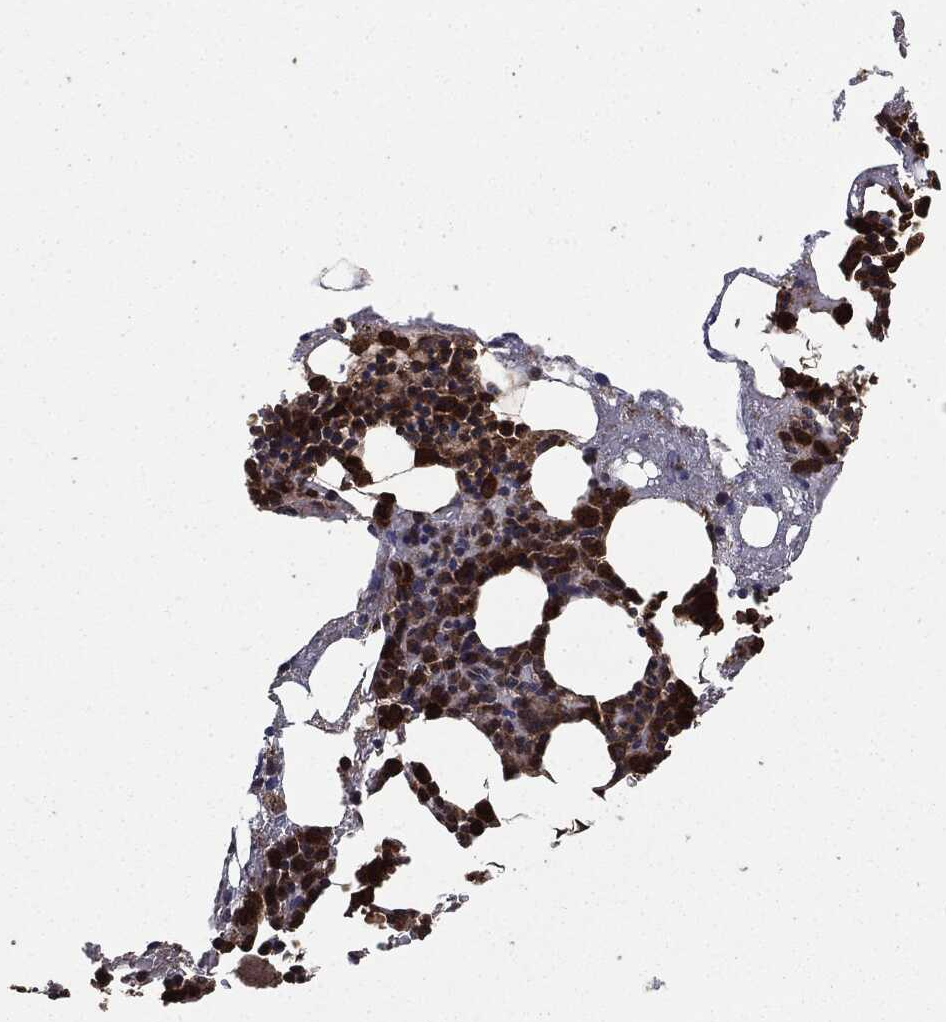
{"staining": {"intensity": "strong", "quantity": "25%-75%", "location": "cytoplasmic/membranous,nuclear"}, "tissue": "bone marrow", "cell_type": "Hematopoietic cells", "image_type": "normal", "snomed": [{"axis": "morphology", "description": "Normal tissue, NOS"}, {"axis": "topography", "description": "Bone marrow"}], "caption": "This image reveals normal bone marrow stained with IHC to label a protein in brown. The cytoplasmic/membranous,nuclear of hematopoietic cells show strong positivity for the protein. Nuclei are counter-stained blue.", "gene": "NME1", "patient": {"sex": "female", "age": 54}}